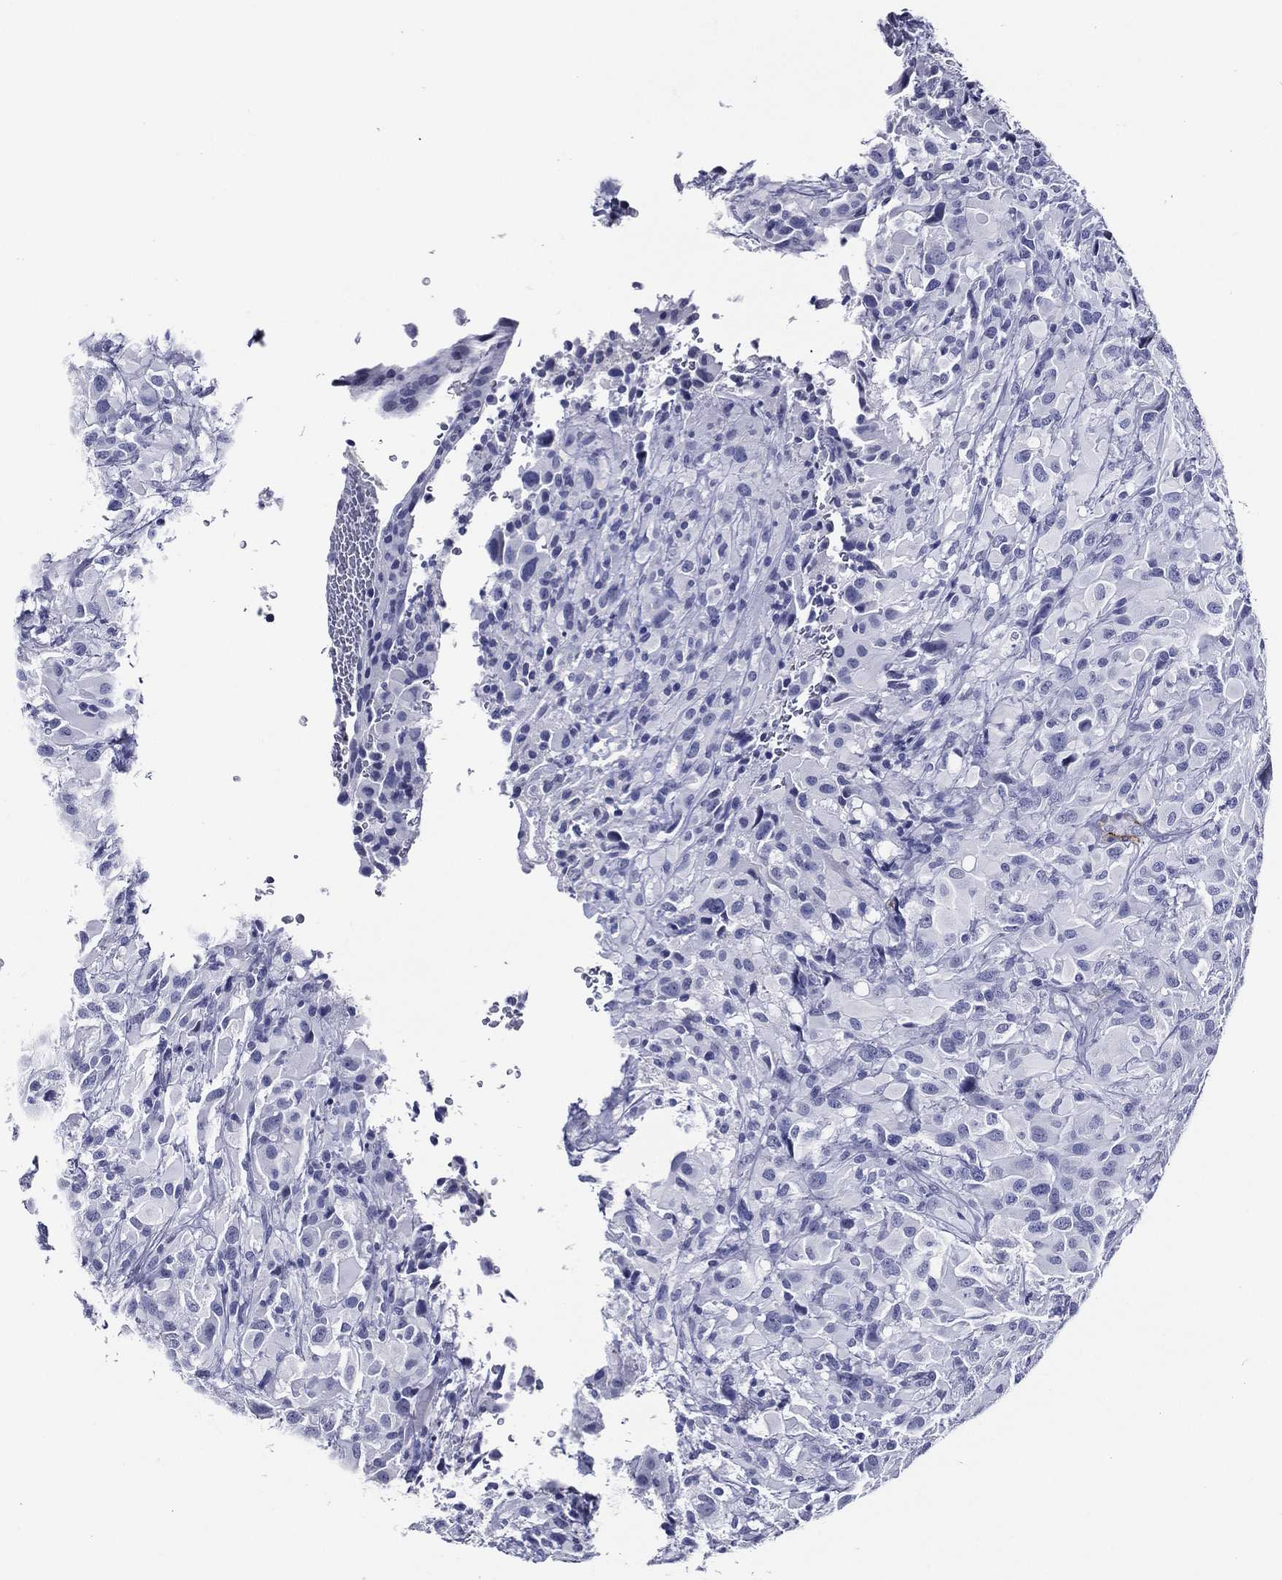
{"staining": {"intensity": "negative", "quantity": "none", "location": "none"}, "tissue": "glioma", "cell_type": "Tumor cells", "image_type": "cancer", "snomed": [{"axis": "morphology", "description": "Glioma, malignant, High grade"}, {"axis": "topography", "description": "Cerebral cortex"}], "caption": "Photomicrograph shows no protein positivity in tumor cells of glioma tissue. (DAB (3,3'-diaminobenzidine) immunohistochemistry (IHC), high magnification).", "gene": "ACE2", "patient": {"sex": "male", "age": 35}}